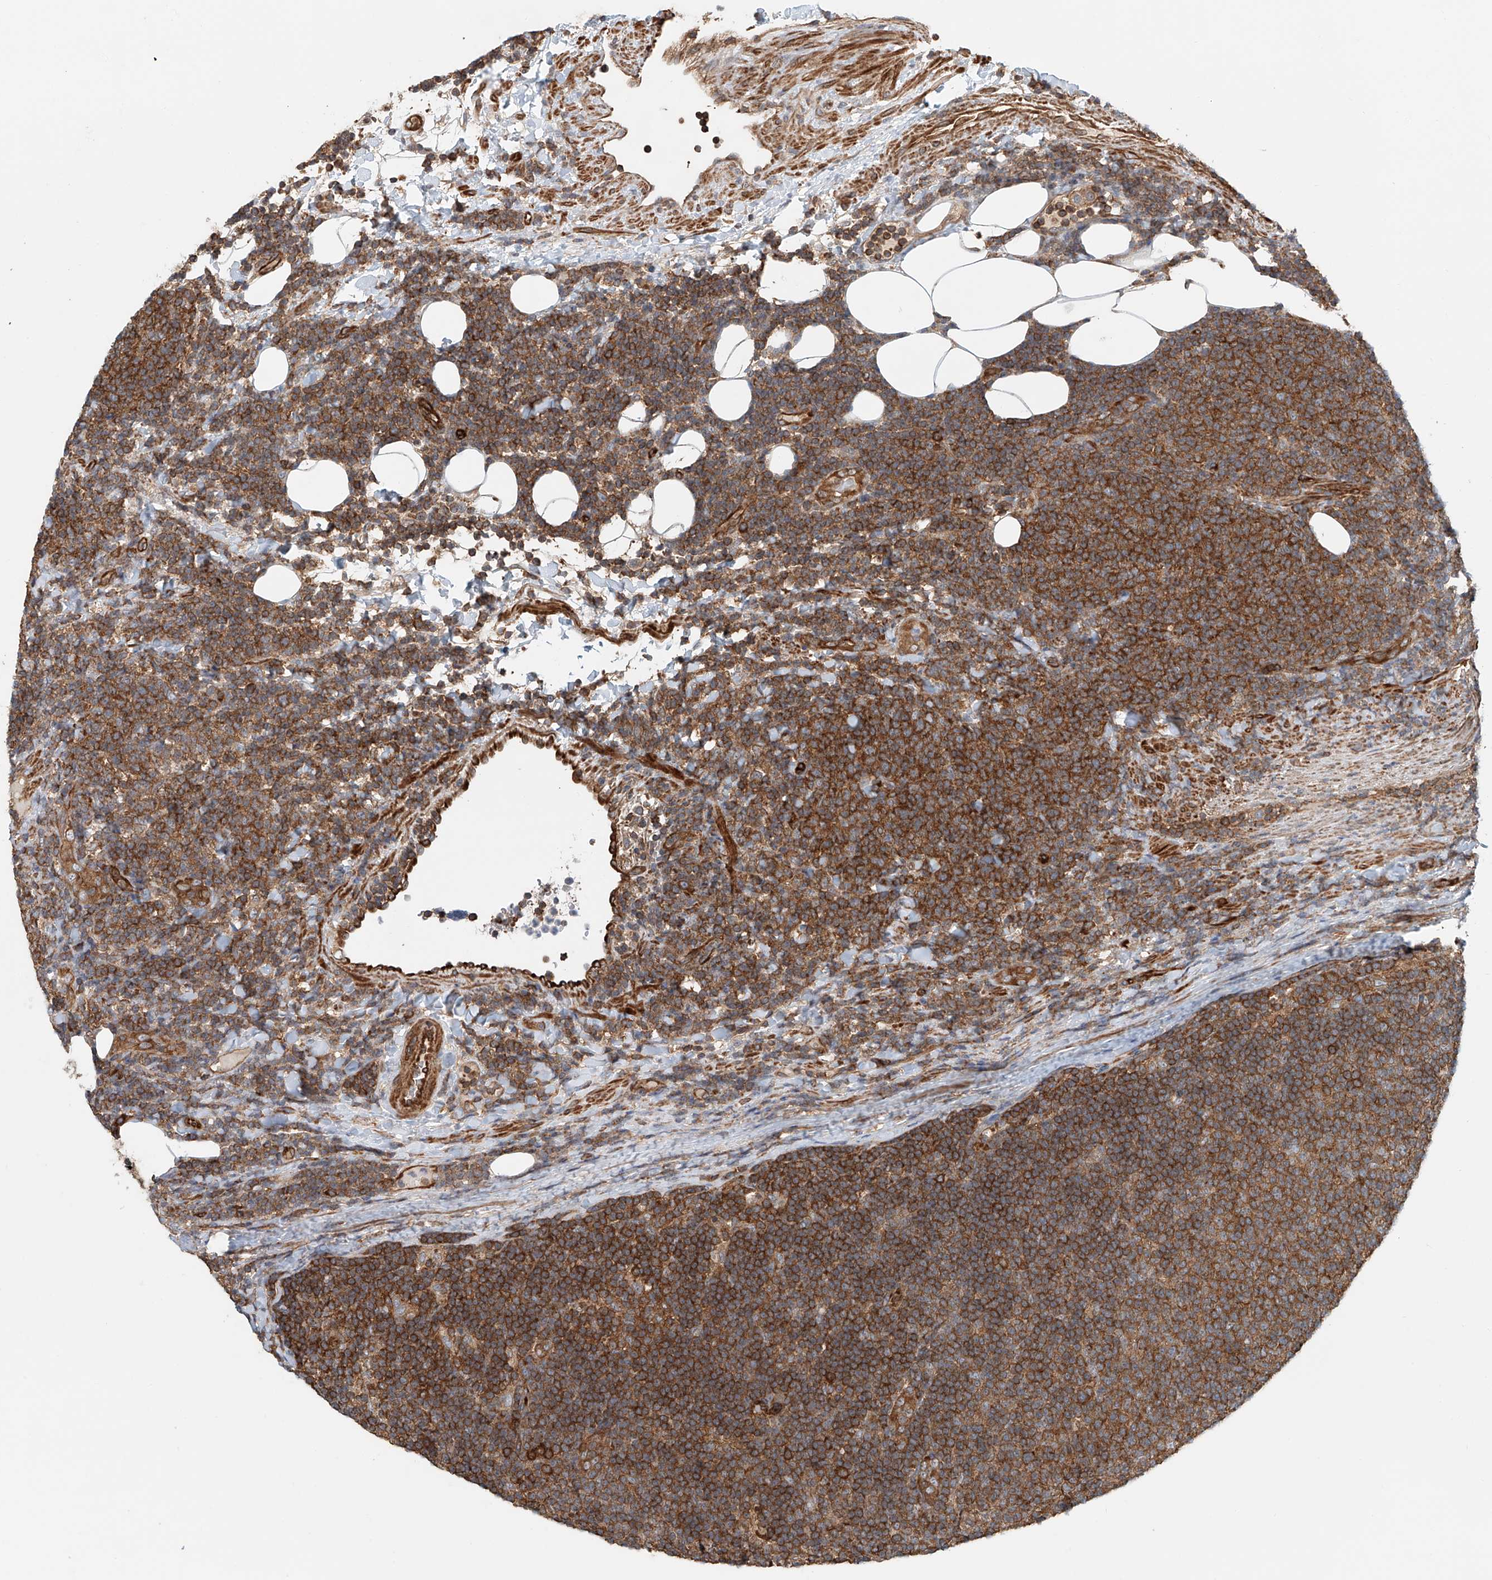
{"staining": {"intensity": "strong", "quantity": ">75%", "location": "cytoplasmic/membranous"}, "tissue": "lymphoma", "cell_type": "Tumor cells", "image_type": "cancer", "snomed": [{"axis": "morphology", "description": "Malignant lymphoma, non-Hodgkin's type, Low grade"}, {"axis": "topography", "description": "Lymph node"}], "caption": "Immunohistochemistry (IHC) (DAB) staining of low-grade malignant lymphoma, non-Hodgkin's type demonstrates strong cytoplasmic/membranous protein staining in approximately >75% of tumor cells.", "gene": "FRYL", "patient": {"sex": "male", "age": 66}}